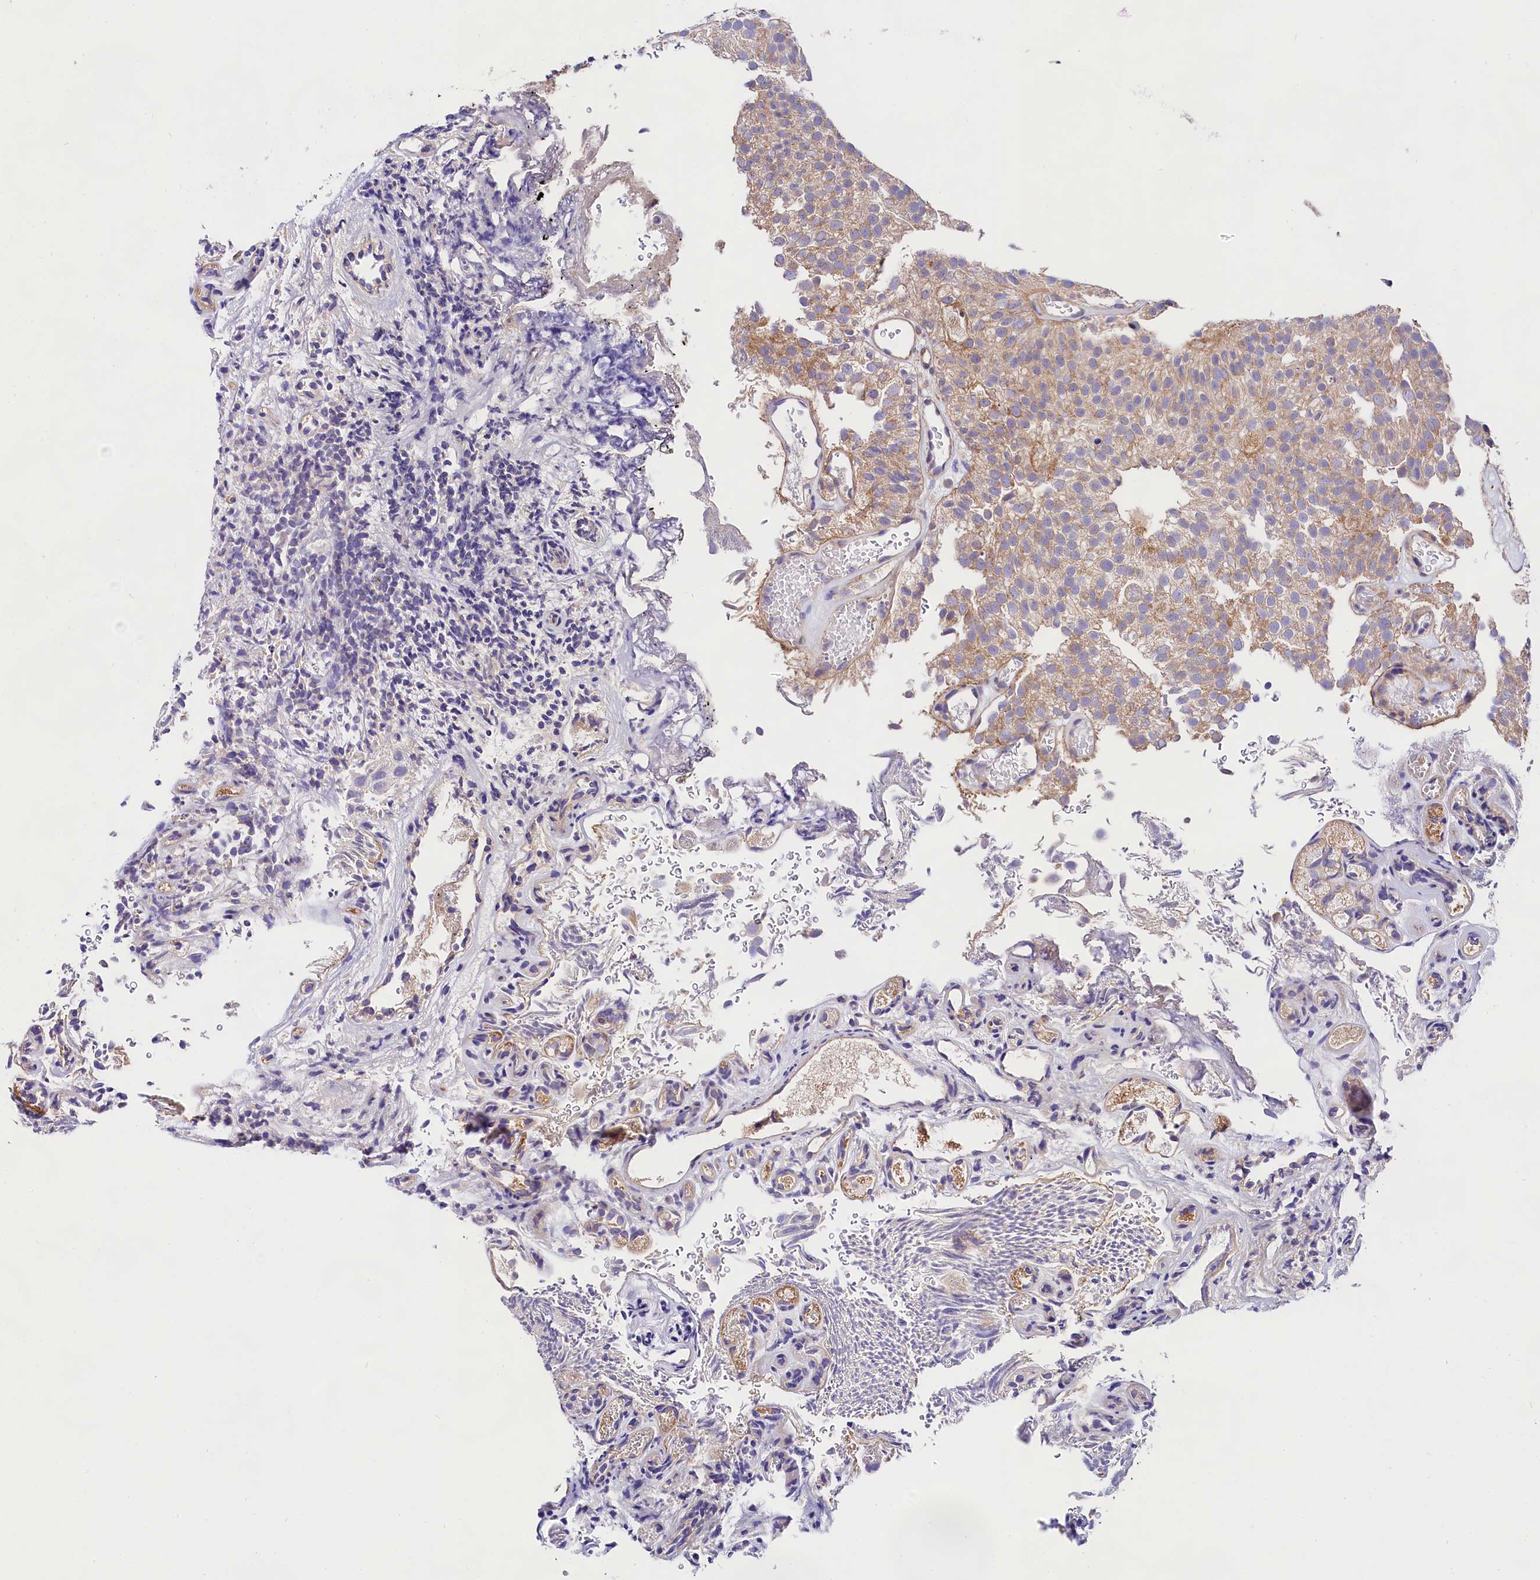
{"staining": {"intensity": "weak", "quantity": "25%-75%", "location": "cytoplasmic/membranous"}, "tissue": "urothelial cancer", "cell_type": "Tumor cells", "image_type": "cancer", "snomed": [{"axis": "morphology", "description": "Urothelial carcinoma, Low grade"}, {"axis": "topography", "description": "Urinary bladder"}], "caption": "IHC (DAB (3,3'-diaminobenzidine)) staining of human urothelial cancer exhibits weak cytoplasmic/membranous protein staining in about 25%-75% of tumor cells.", "gene": "SPG11", "patient": {"sex": "male", "age": 78}}